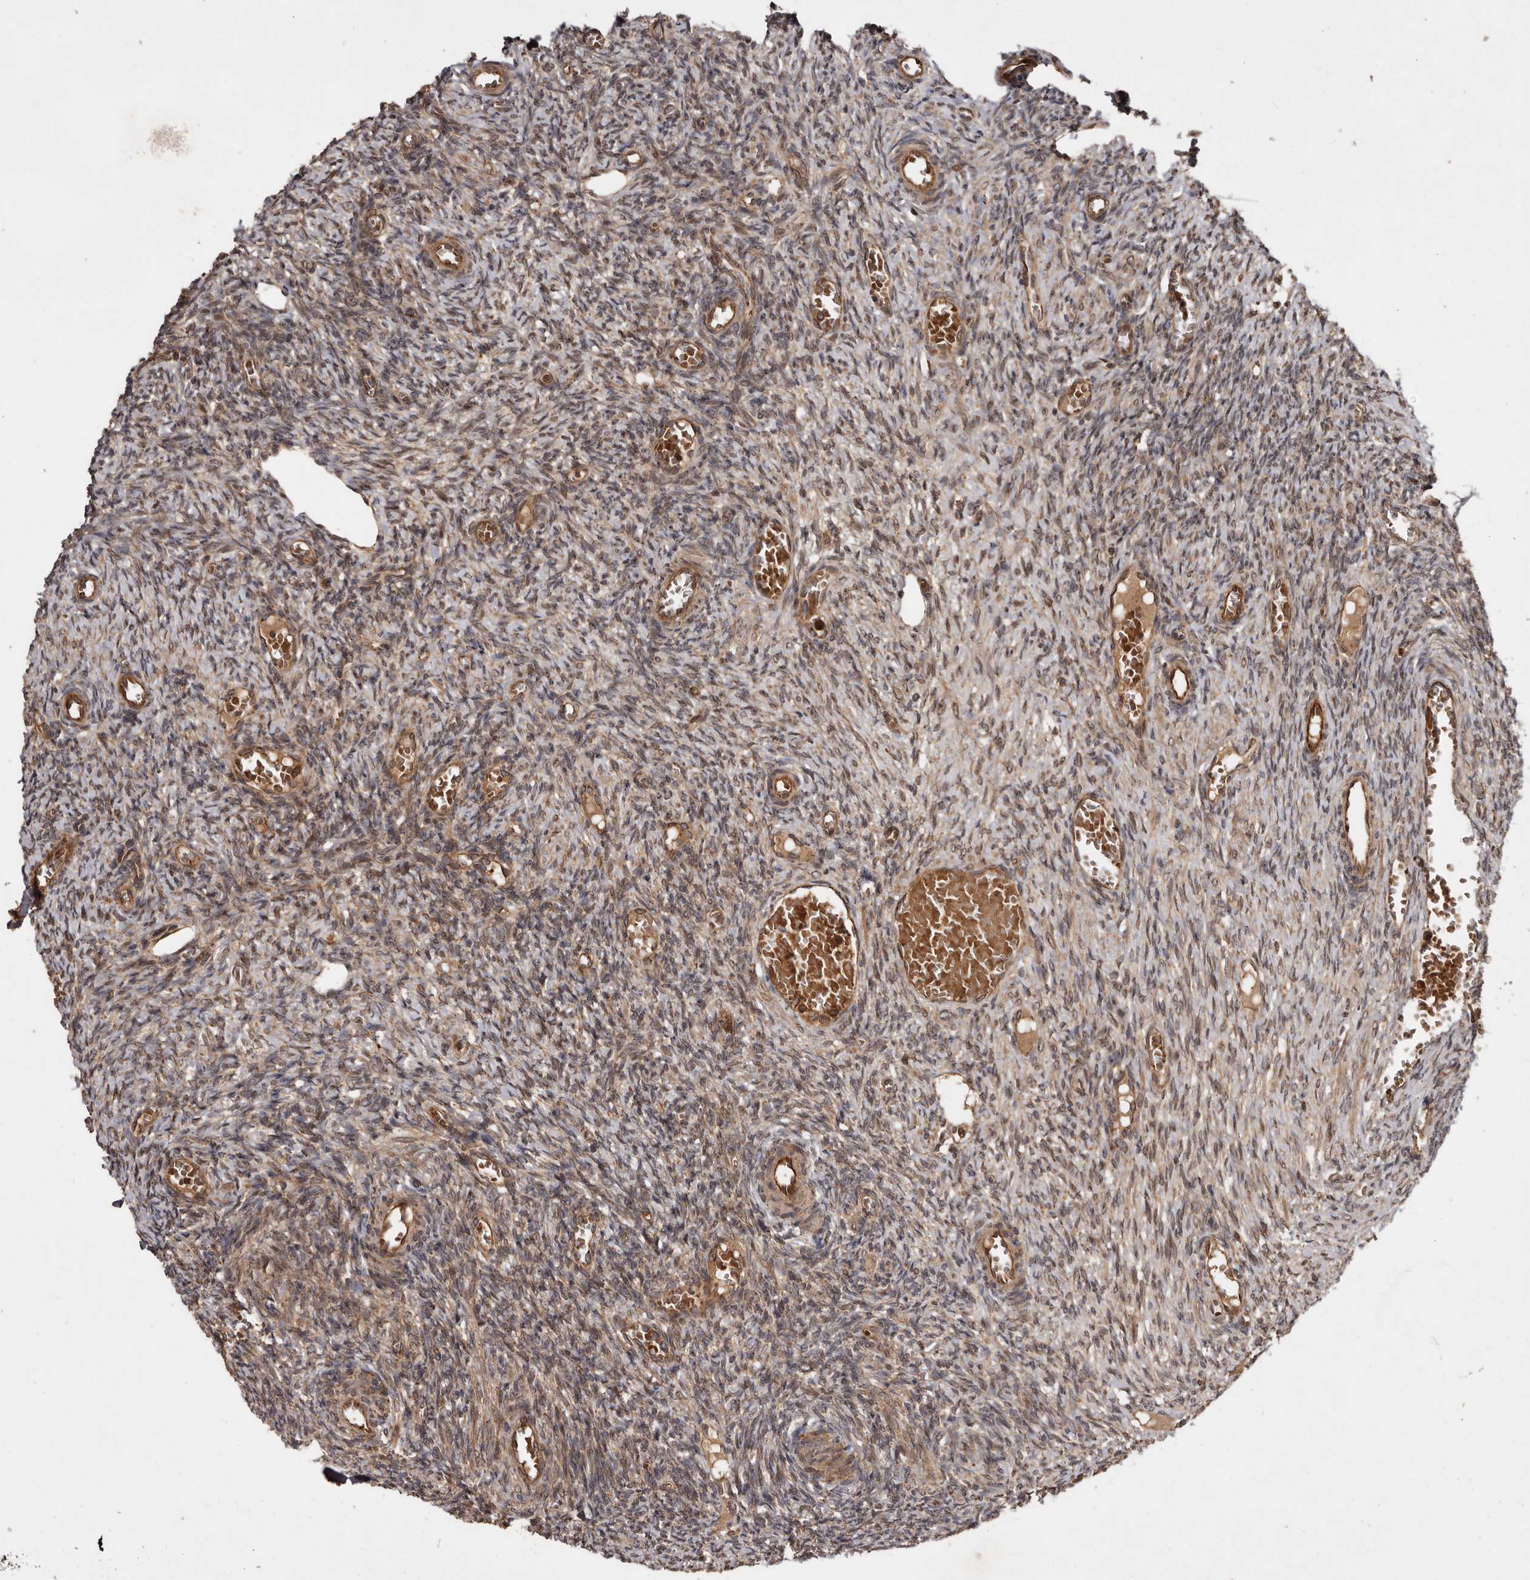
{"staining": {"intensity": "moderate", "quantity": "25%-75%", "location": "cytoplasmic/membranous"}, "tissue": "ovary", "cell_type": "Ovarian stroma cells", "image_type": "normal", "snomed": [{"axis": "morphology", "description": "Normal tissue, NOS"}, {"axis": "topography", "description": "Ovary"}], "caption": "DAB (3,3'-diaminobenzidine) immunohistochemical staining of unremarkable human ovary reveals moderate cytoplasmic/membranous protein expression in about 25%-75% of ovarian stroma cells.", "gene": "STK36", "patient": {"sex": "female", "age": 27}}